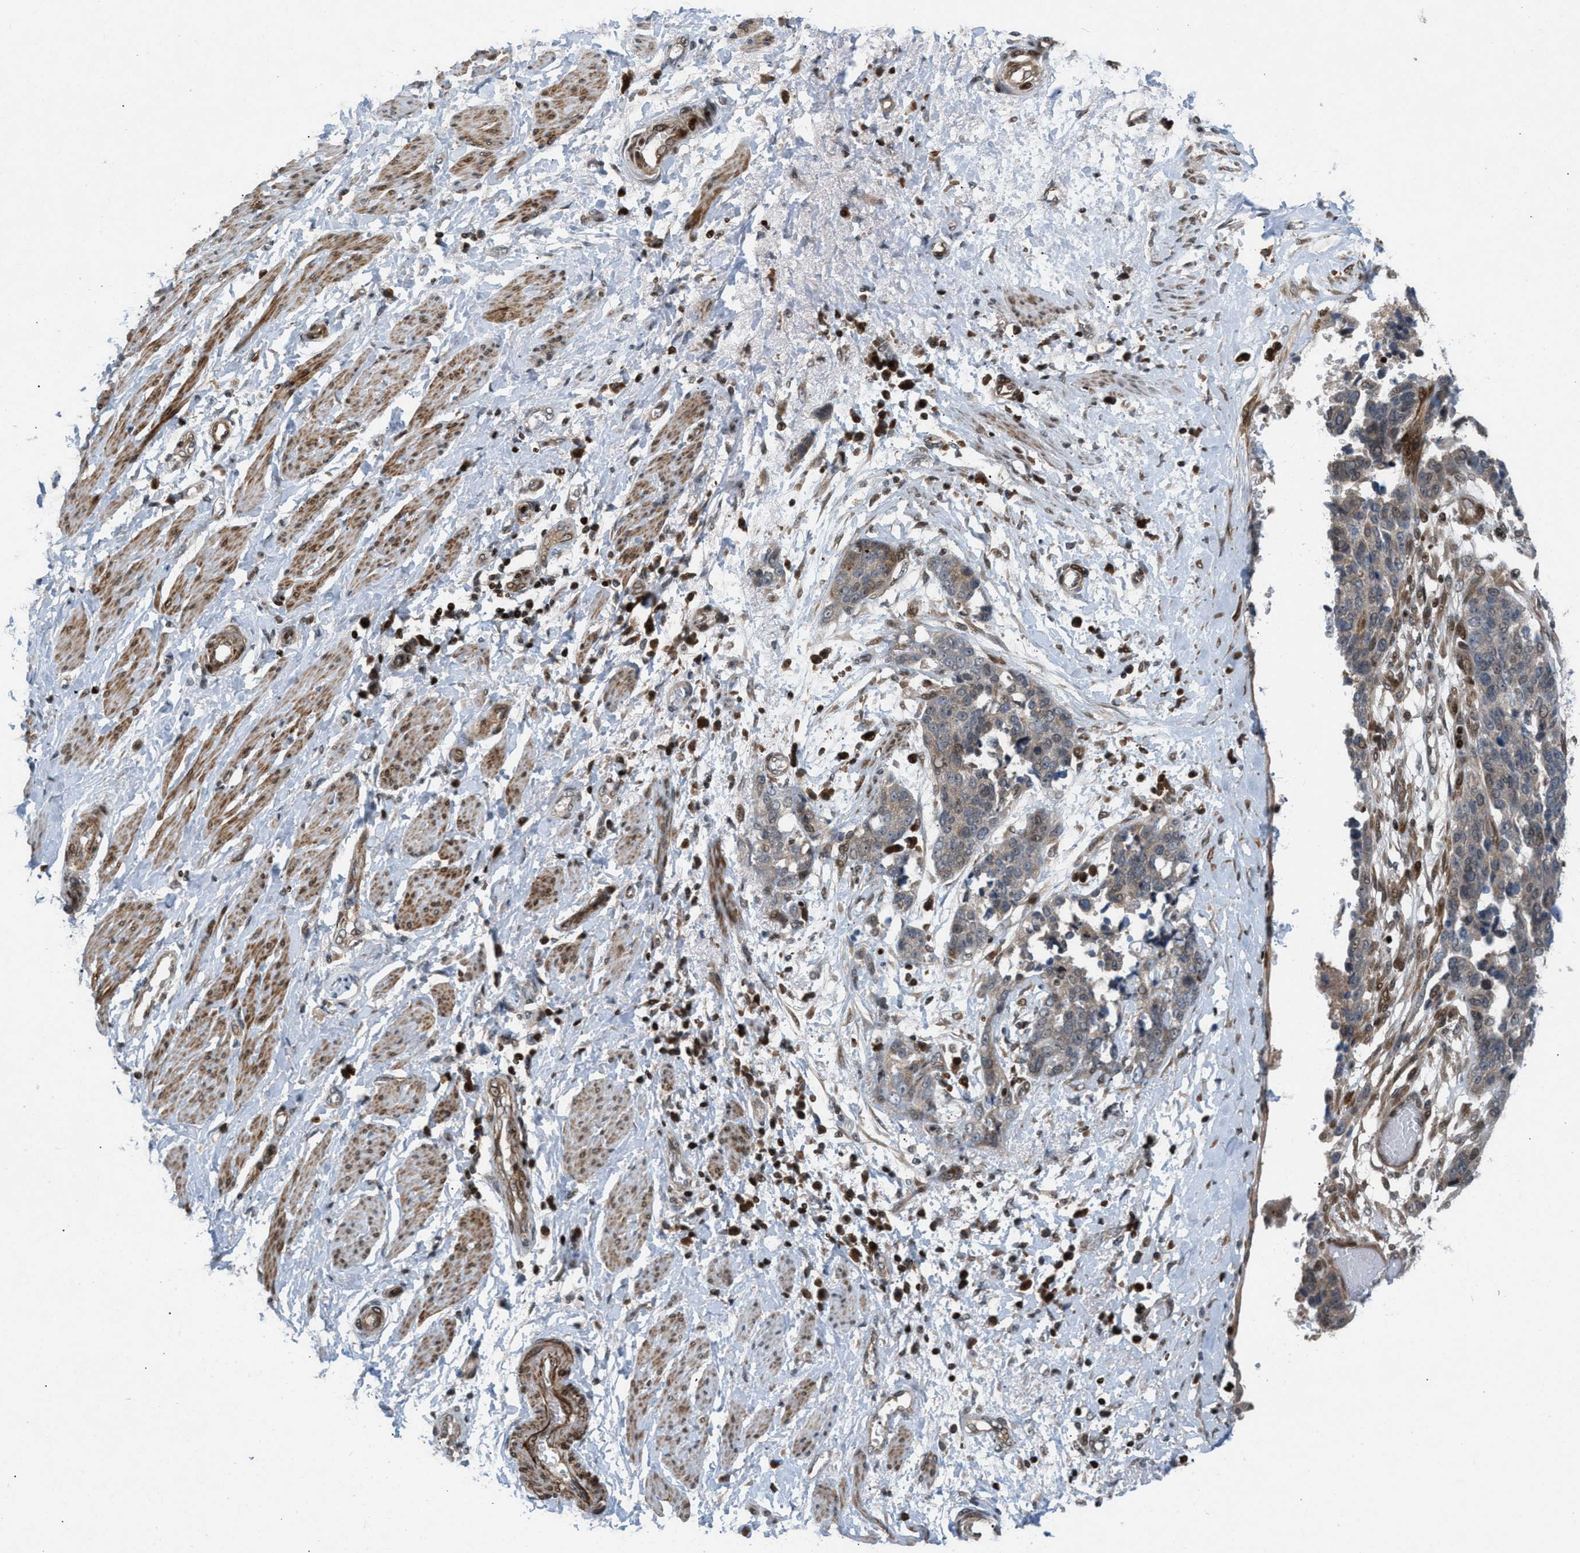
{"staining": {"intensity": "weak", "quantity": "<25%", "location": "cytoplasmic/membranous,nuclear"}, "tissue": "ovarian cancer", "cell_type": "Tumor cells", "image_type": "cancer", "snomed": [{"axis": "morphology", "description": "Cystadenocarcinoma, serous, NOS"}, {"axis": "topography", "description": "Ovary"}], "caption": "There is no significant expression in tumor cells of ovarian cancer (serous cystadenocarcinoma).", "gene": "ZNF276", "patient": {"sex": "female", "age": 44}}